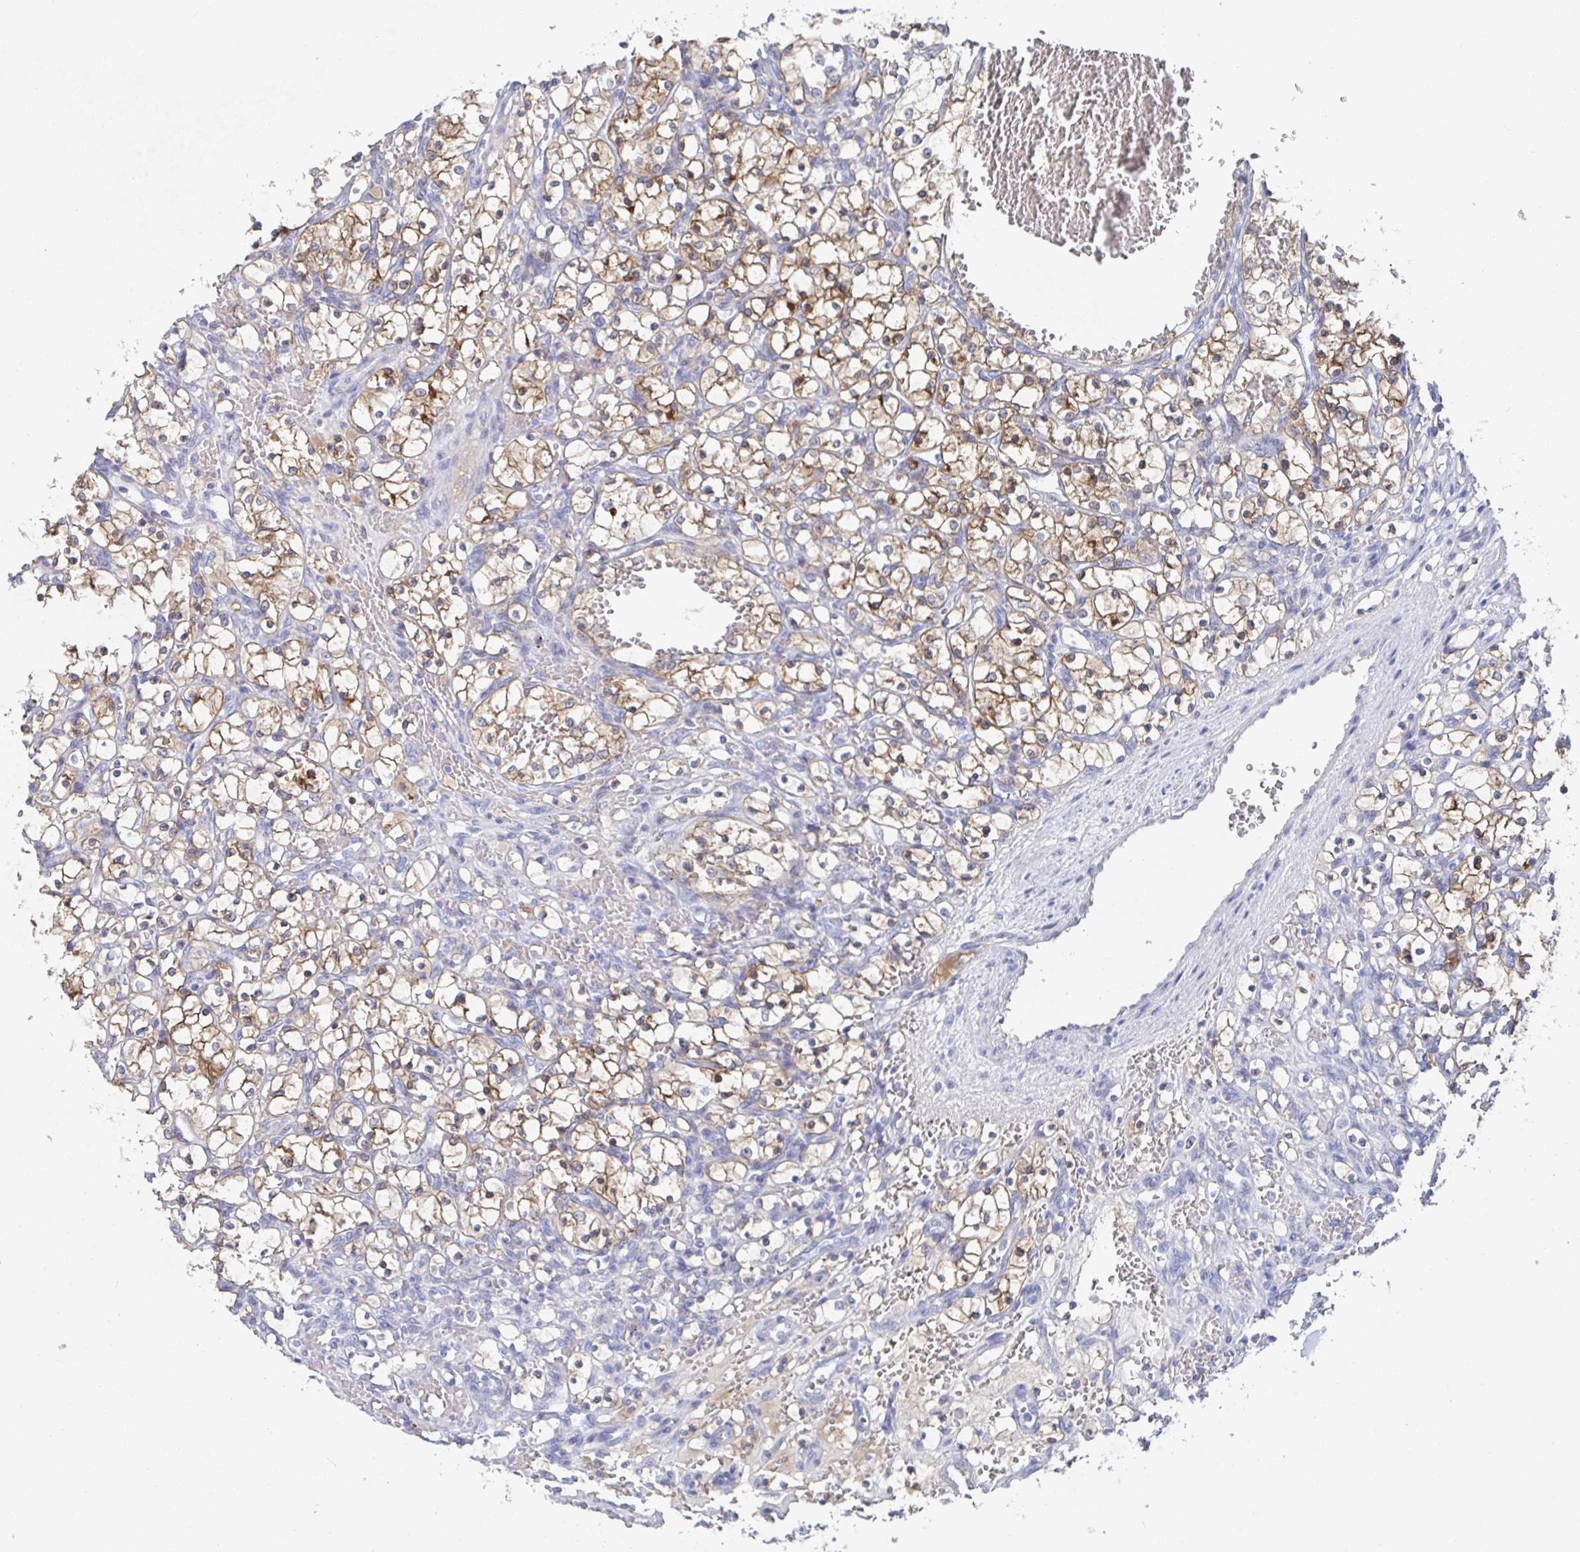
{"staining": {"intensity": "moderate", "quantity": ">75%", "location": "cytoplasmic/membranous"}, "tissue": "renal cancer", "cell_type": "Tumor cells", "image_type": "cancer", "snomed": [{"axis": "morphology", "description": "Adenocarcinoma, NOS"}, {"axis": "topography", "description": "Kidney"}], "caption": "Immunohistochemical staining of renal adenocarcinoma demonstrates moderate cytoplasmic/membranous protein expression in approximately >75% of tumor cells.", "gene": "GPR148", "patient": {"sex": "female", "age": 69}}